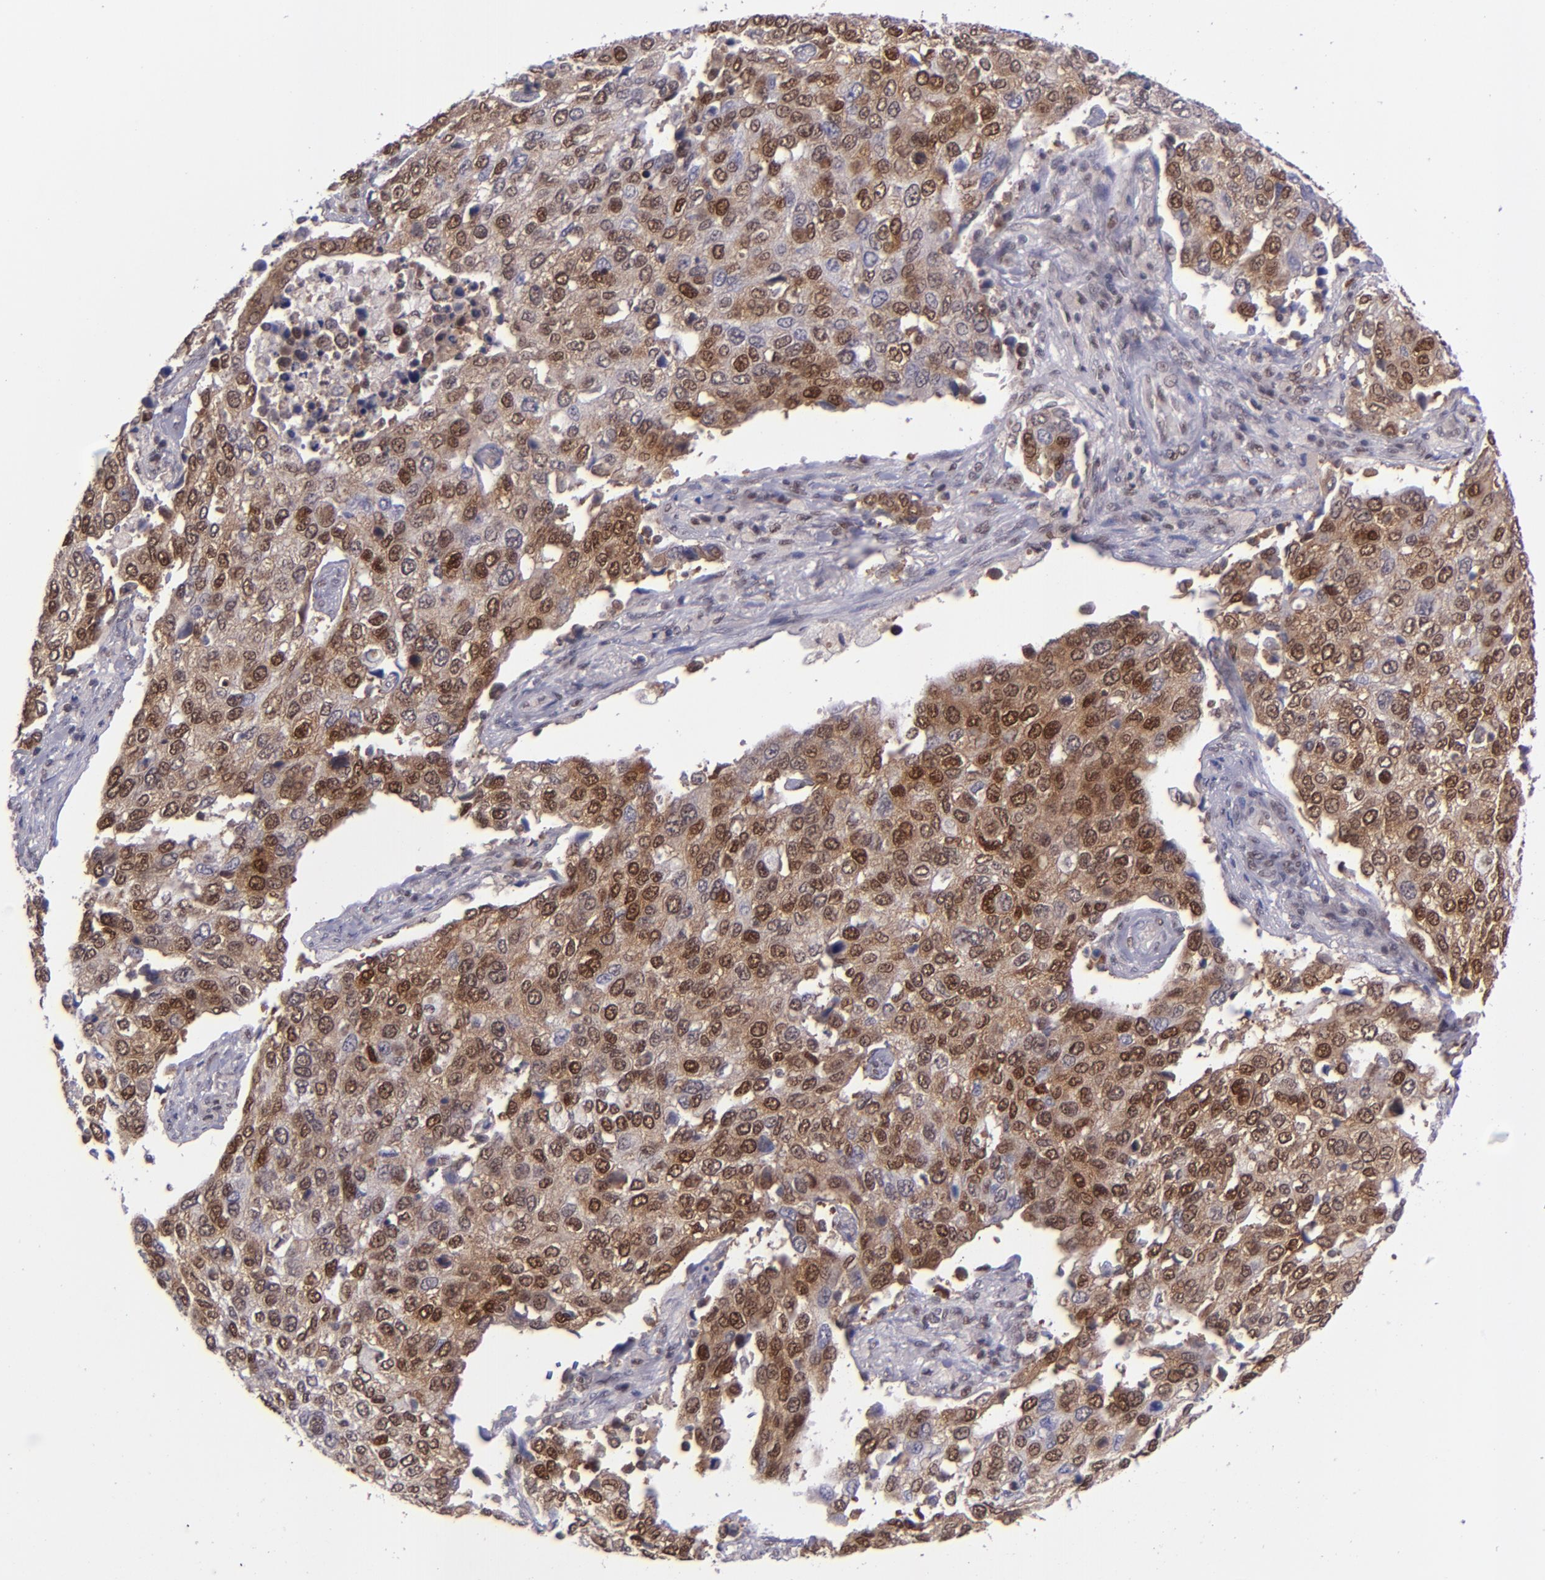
{"staining": {"intensity": "moderate", "quantity": ">75%", "location": "cytoplasmic/membranous,nuclear"}, "tissue": "cervical cancer", "cell_type": "Tumor cells", "image_type": "cancer", "snomed": [{"axis": "morphology", "description": "Squamous cell carcinoma, NOS"}, {"axis": "topography", "description": "Cervix"}], "caption": "Protein expression by IHC displays moderate cytoplasmic/membranous and nuclear expression in approximately >75% of tumor cells in cervical cancer (squamous cell carcinoma).", "gene": "BAG1", "patient": {"sex": "female", "age": 54}}